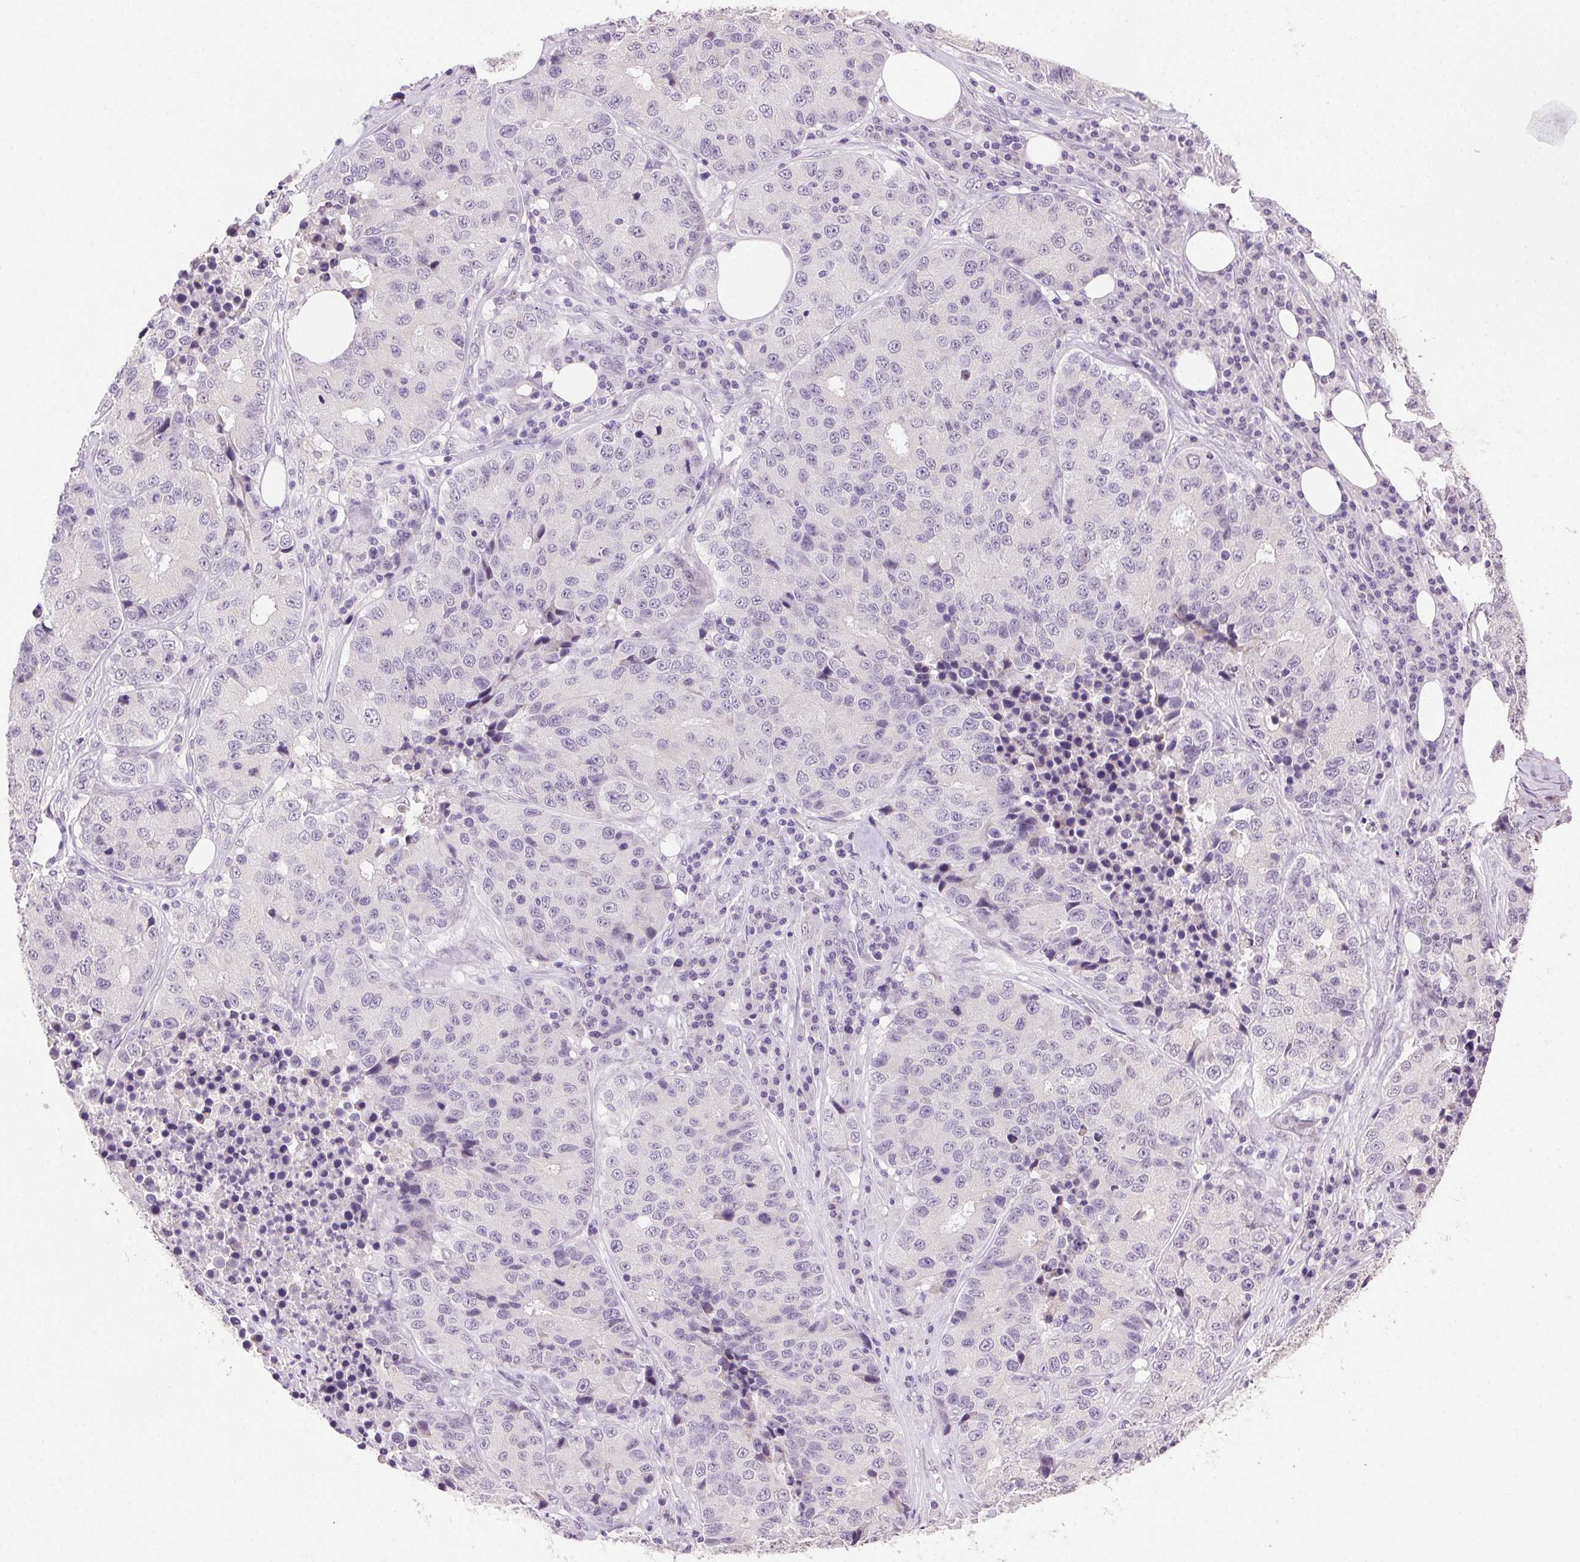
{"staining": {"intensity": "negative", "quantity": "none", "location": "none"}, "tissue": "stomach cancer", "cell_type": "Tumor cells", "image_type": "cancer", "snomed": [{"axis": "morphology", "description": "Adenocarcinoma, NOS"}, {"axis": "topography", "description": "Stomach"}], "caption": "This is an immunohistochemistry histopathology image of human stomach cancer. There is no positivity in tumor cells.", "gene": "CLDN10", "patient": {"sex": "male", "age": 71}}